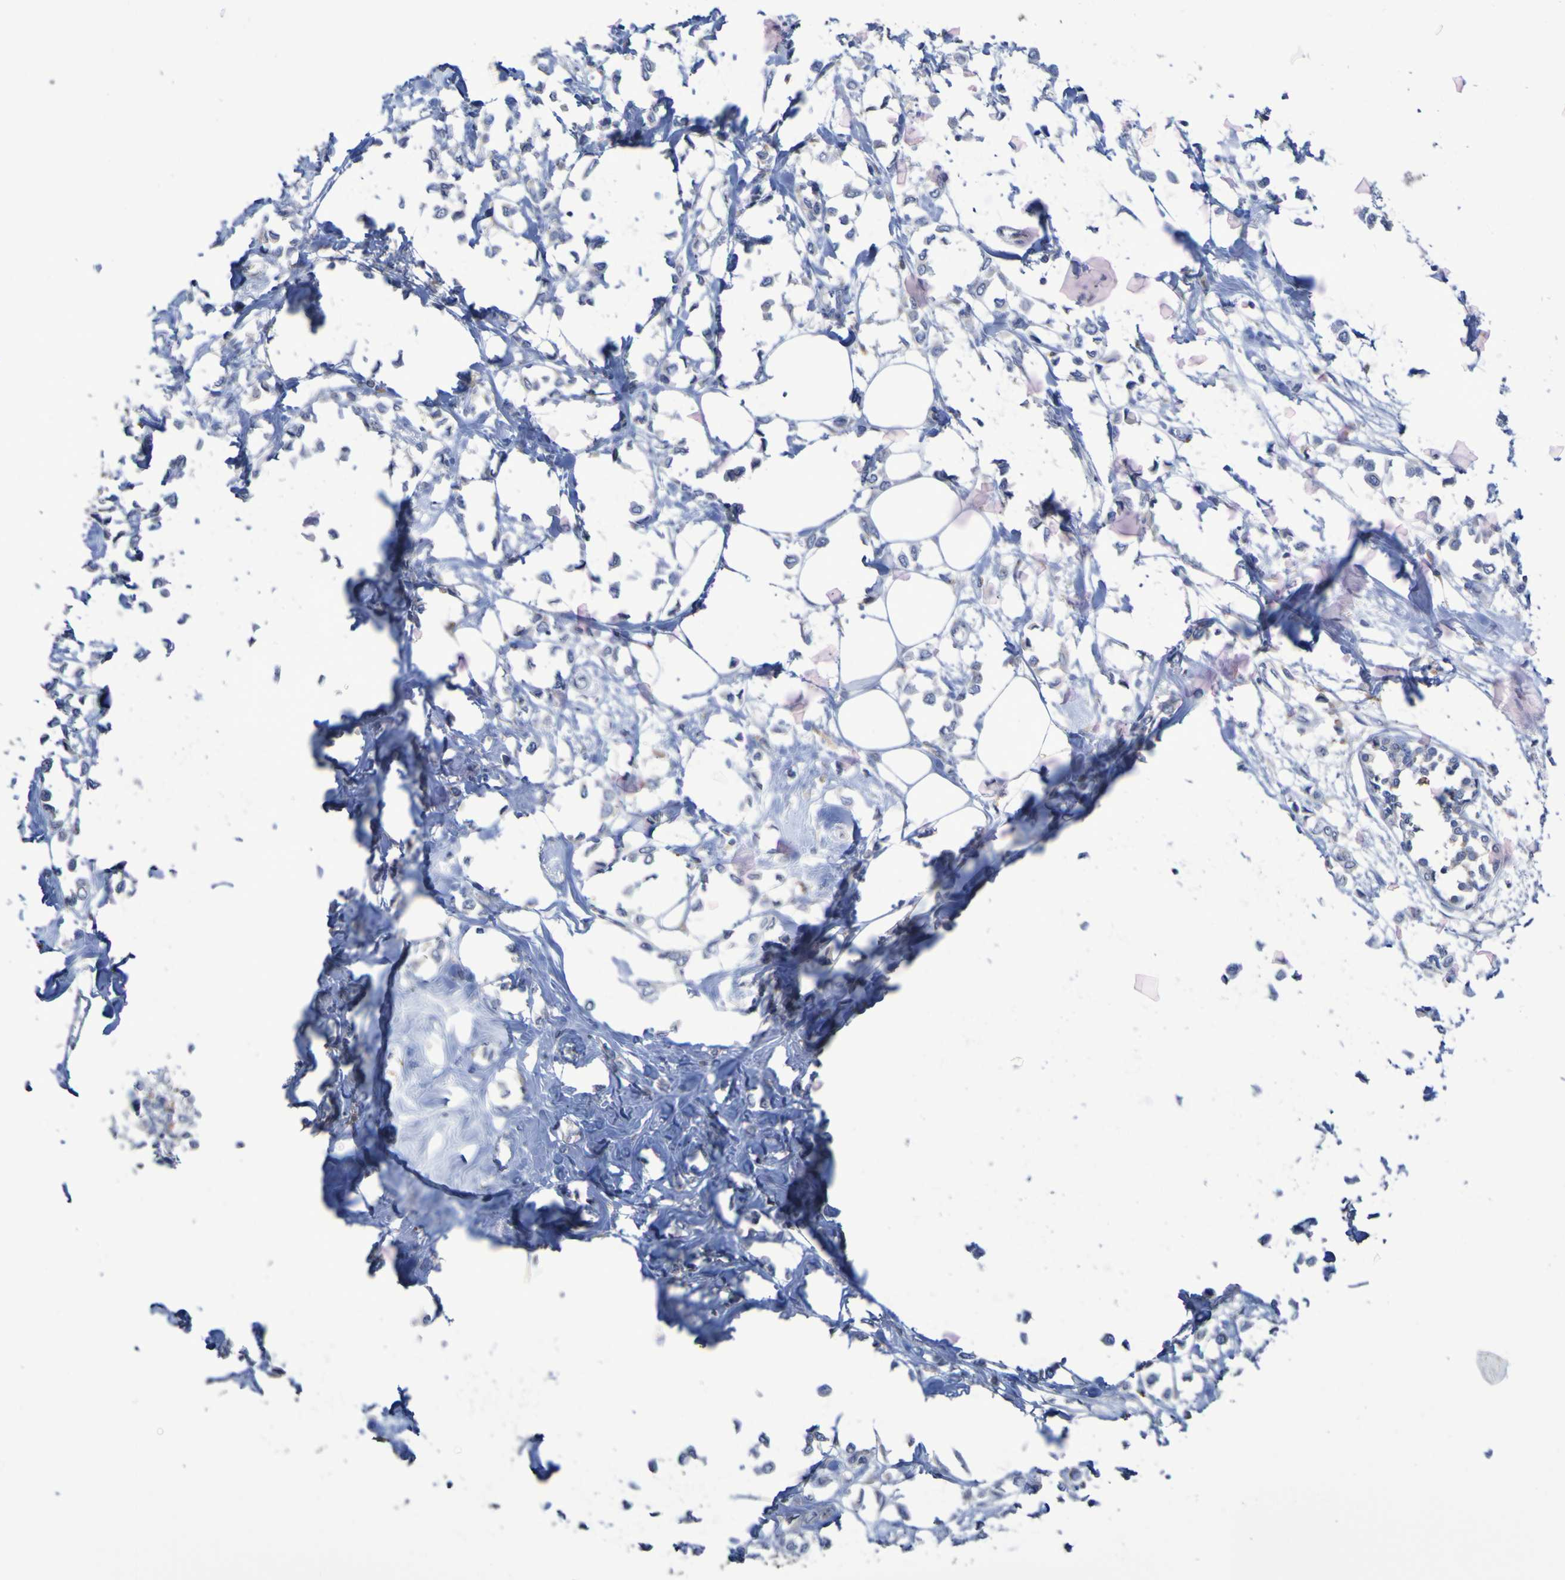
{"staining": {"intensity": "negative", "quantity": "none", "location": "none"}, "tissue": "breast cancer", "cell_type": "Tumor cells", "image_type": "cancer", "snomed": [{"axis": "morphology", "description": "Lobular carcinoma"}, {"axis": "topography", "description": "Breast"}], "caption": "This photomicrograph is of breast cancer stained with IHC to label a protein in brown with the nuclei are counter-stained blue. There is no staining in tumor cells.", "gene": "SLC3A2", "patient": {"sex": "female", "age": 51}}